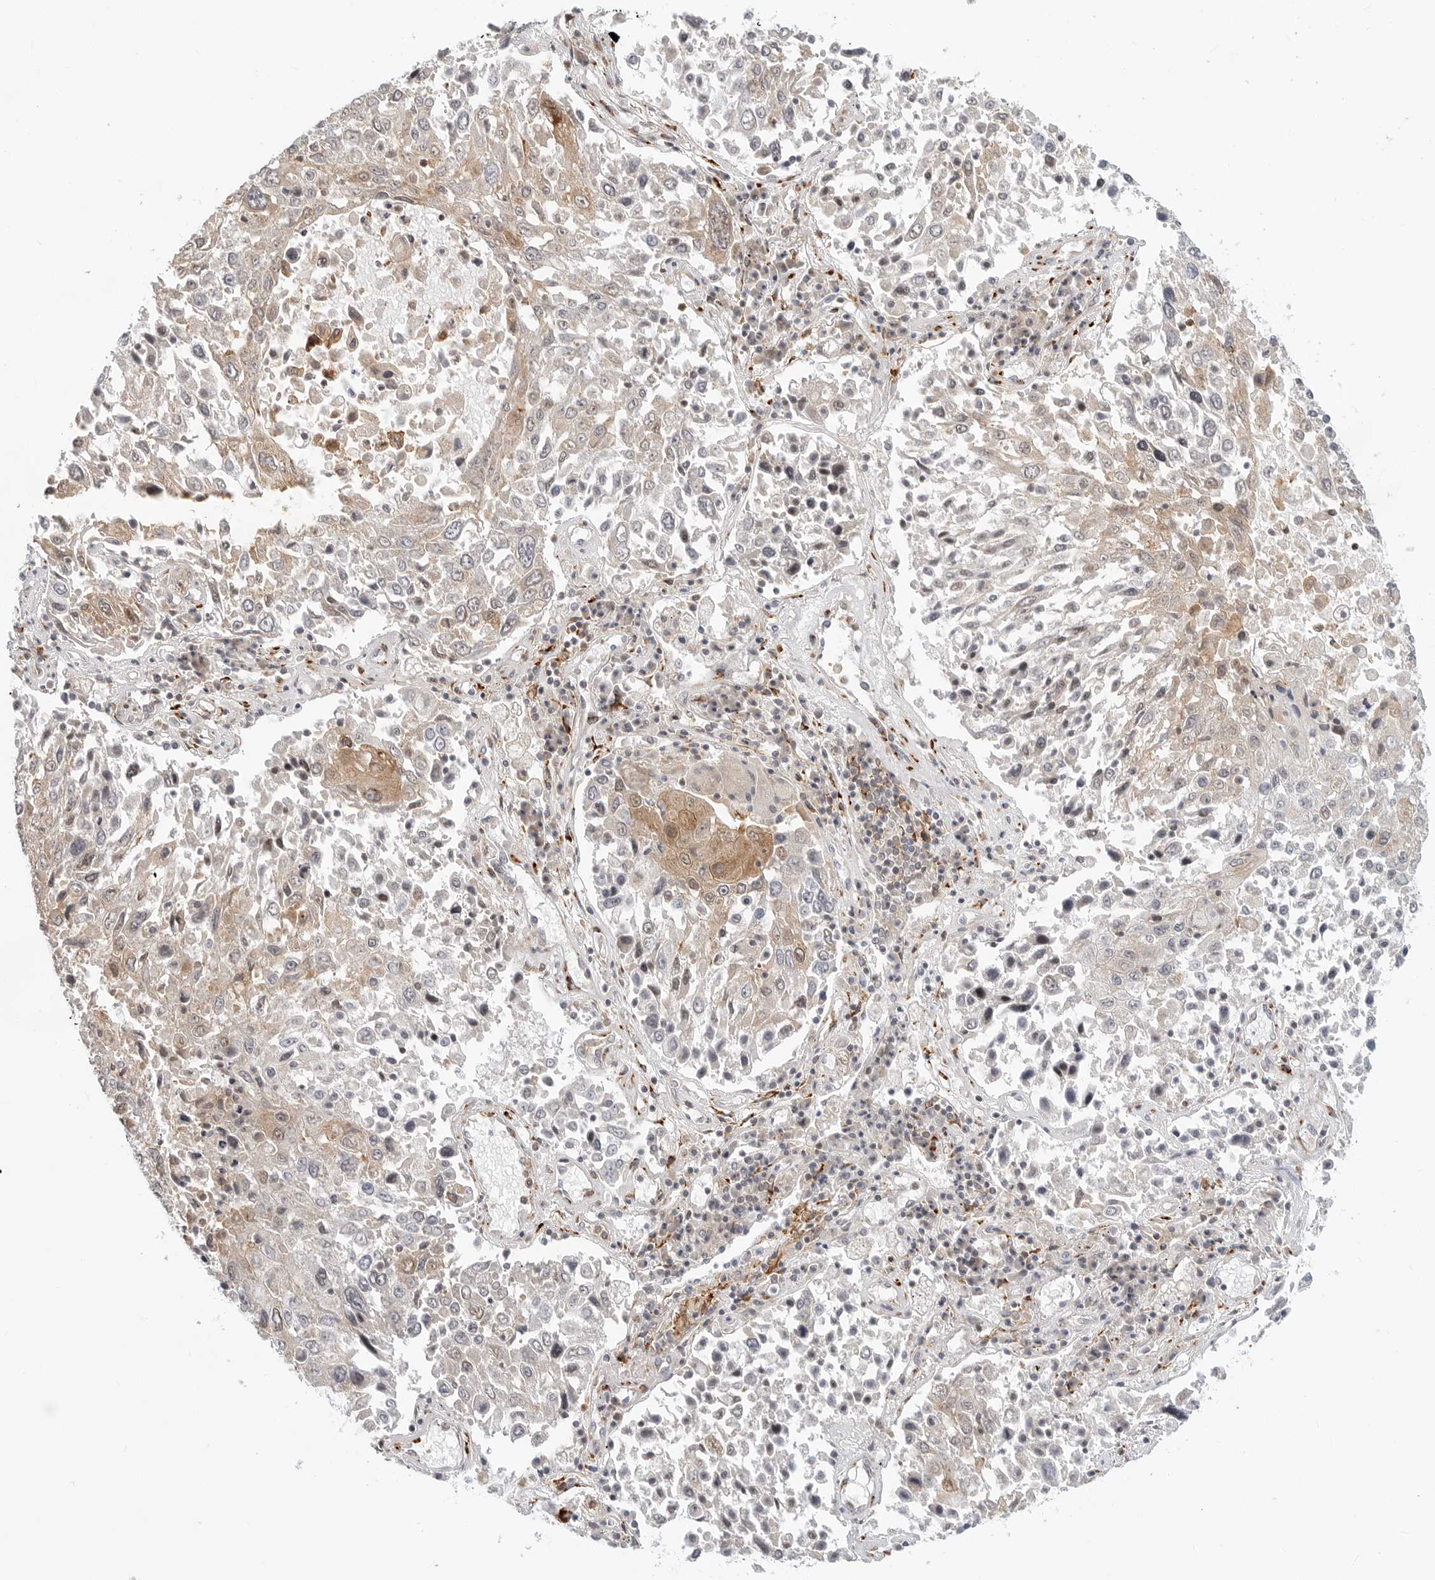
{"staining": {"intensity": "weak", "quantity": ">75%", "location": "cytoplasmic/membranous"}, "tissue": "lung cancer", "cell_type": "Tumor cells", "image_type": "cancer", "snomed": [{"axis": "morphology", "description": "Squamous cell carcinoma, NOS"}, {"axis": "topography", "description": "Lung"}], "caption": "Protein staining displays weak cytoplasmic/membranous positivity in about >75% of tumor cells in lung squamous cell carcinoma. The protein is stained brown, and the nuclei are stained in blue (DAB IHC with brightfield microscopy, high magnification).", "gene": "C1QTNF1", "patient": {"sex": "male", "age": 65}}